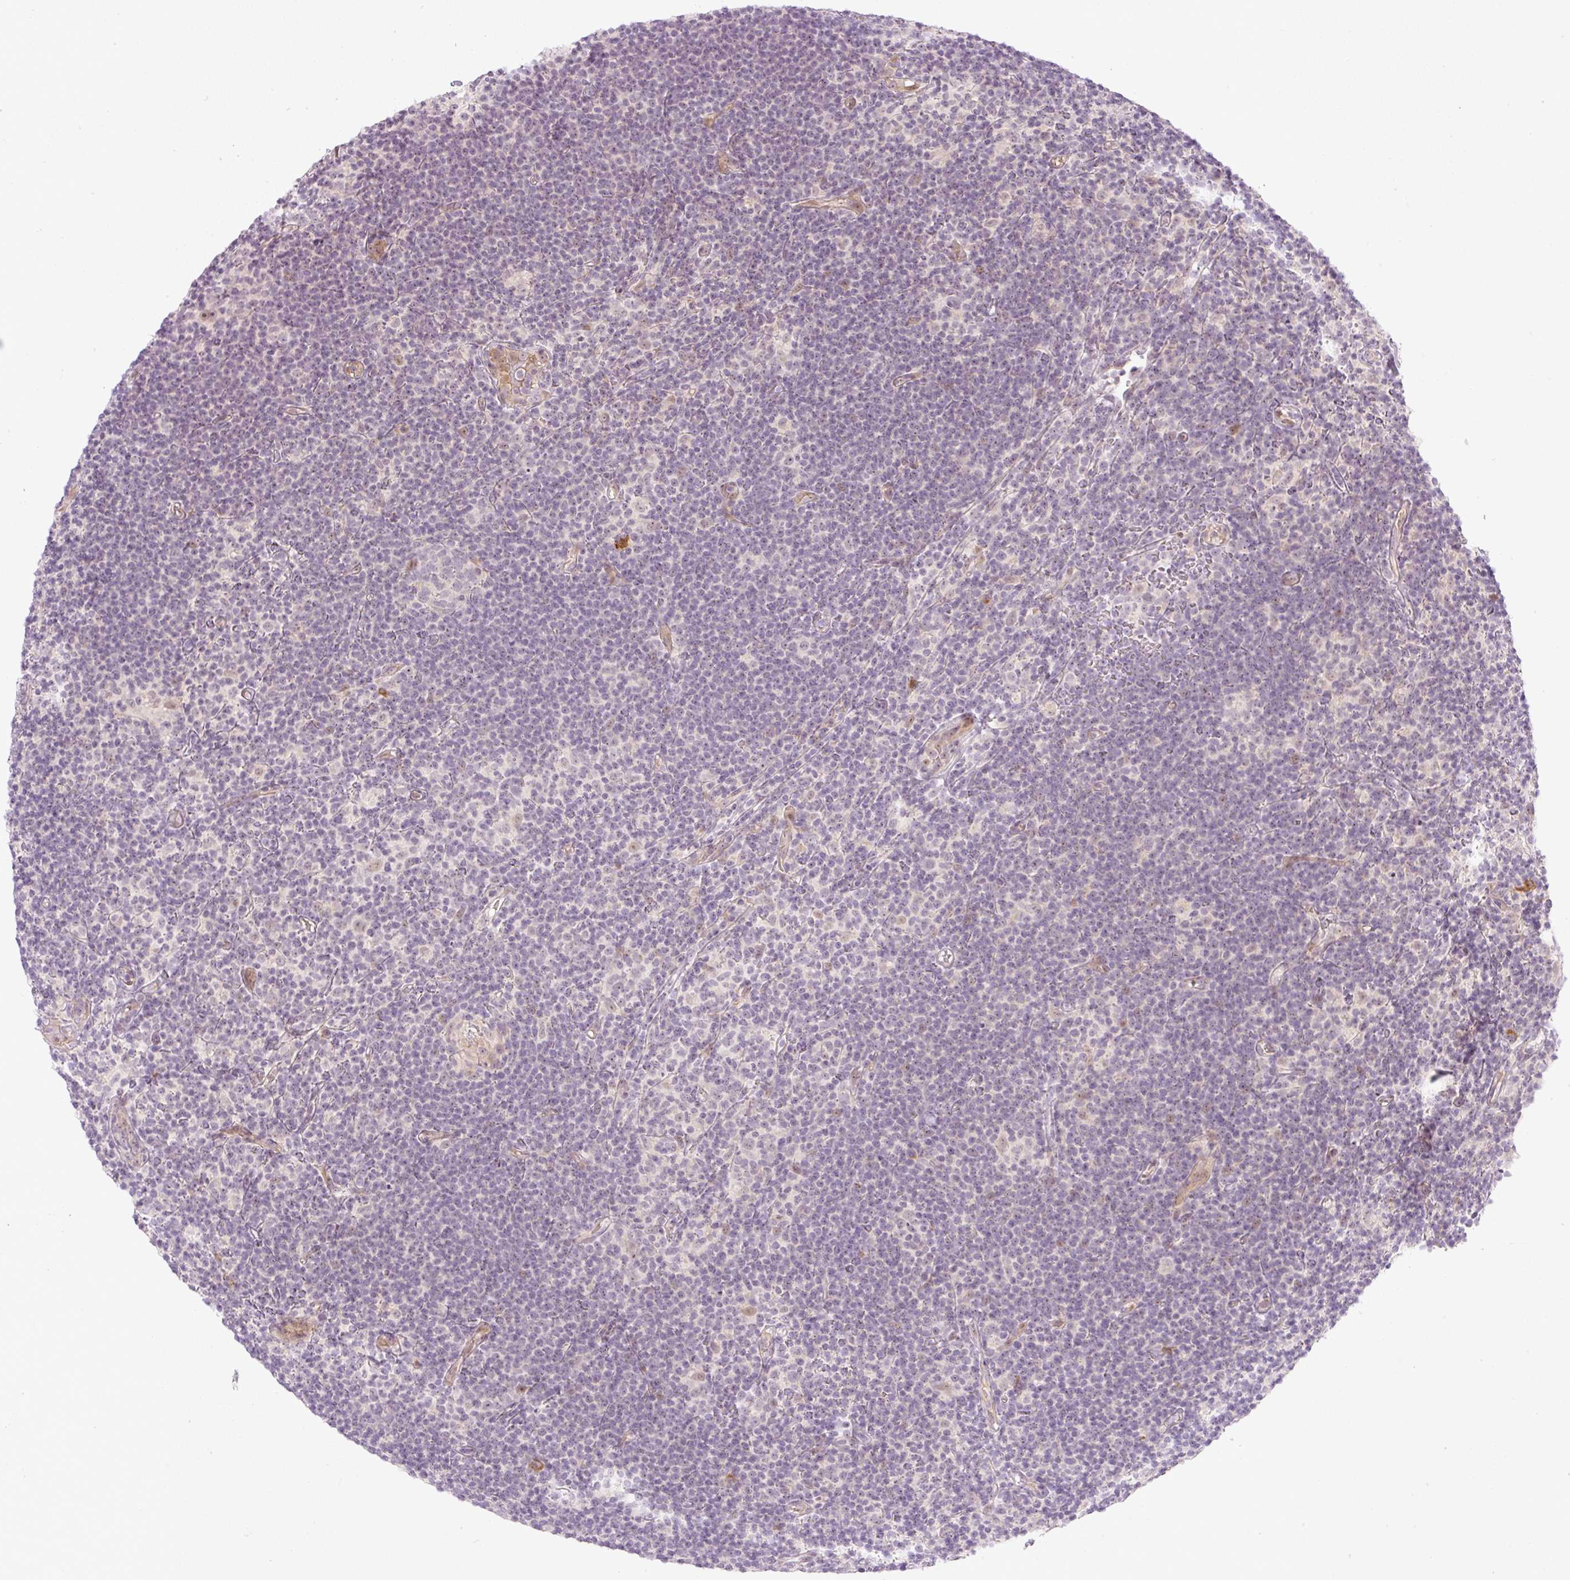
{"staining": {"intensity": "weak", "quantity": "<25%", "location": "nuclear"}, "tissue": "lymphoma", "cell_type": "Tumor cells", "image_type": "cancer", "snomed": [{"axis": "morphology", "description": "Hodgkin's disease, NOS"}, {"axis": "topography", "description": "Lymph node"}], "caption": "An immunohistochemistry photomicrograph of Hodgkin's disease is shown. There is no staining in tumor cells of Hodgkin's disease.", "gene": "AAR2", "patient": {"sex": "female", "age": 57}}